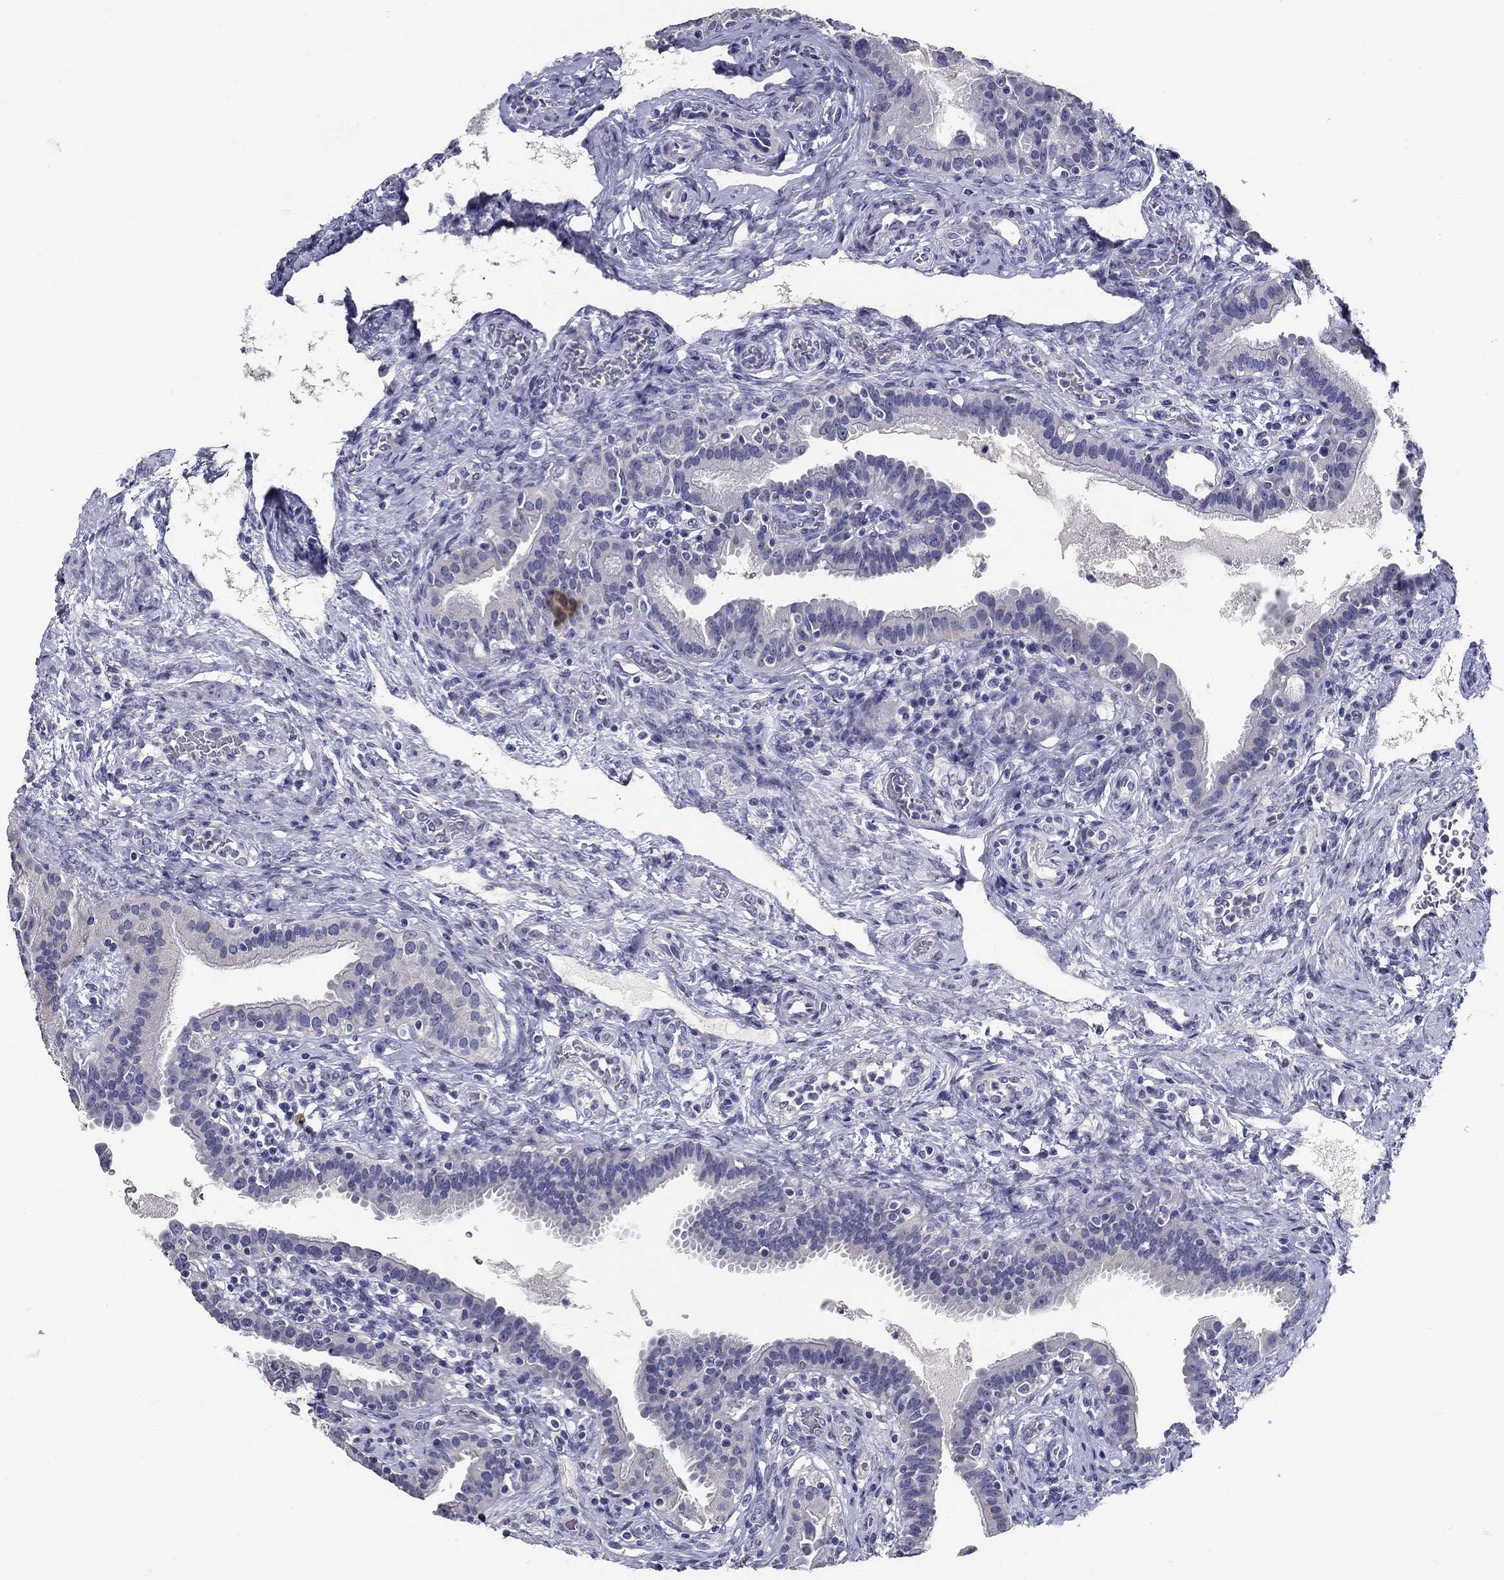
{"staining": {"intensity": "negative", "quantity": "none", "location": "none"}, "tissue": "fallopian tube", "cell_type": "Glandular cells", "image_type": "normal", "snomed": [{"axis": "morphology", "description": "Normal tissue, NOS"}, {"axis": "topography", "description": "Fallopian tube"}, {"axis": "topography", "description": "Ovary"}], "caption": "IHC image of benign fallopian tube: fallopian tube stained with DAB shows no significant protein positivity in glandular cells.", "gene": "POMC", "patient": {"sex": "female", "age": 41}}